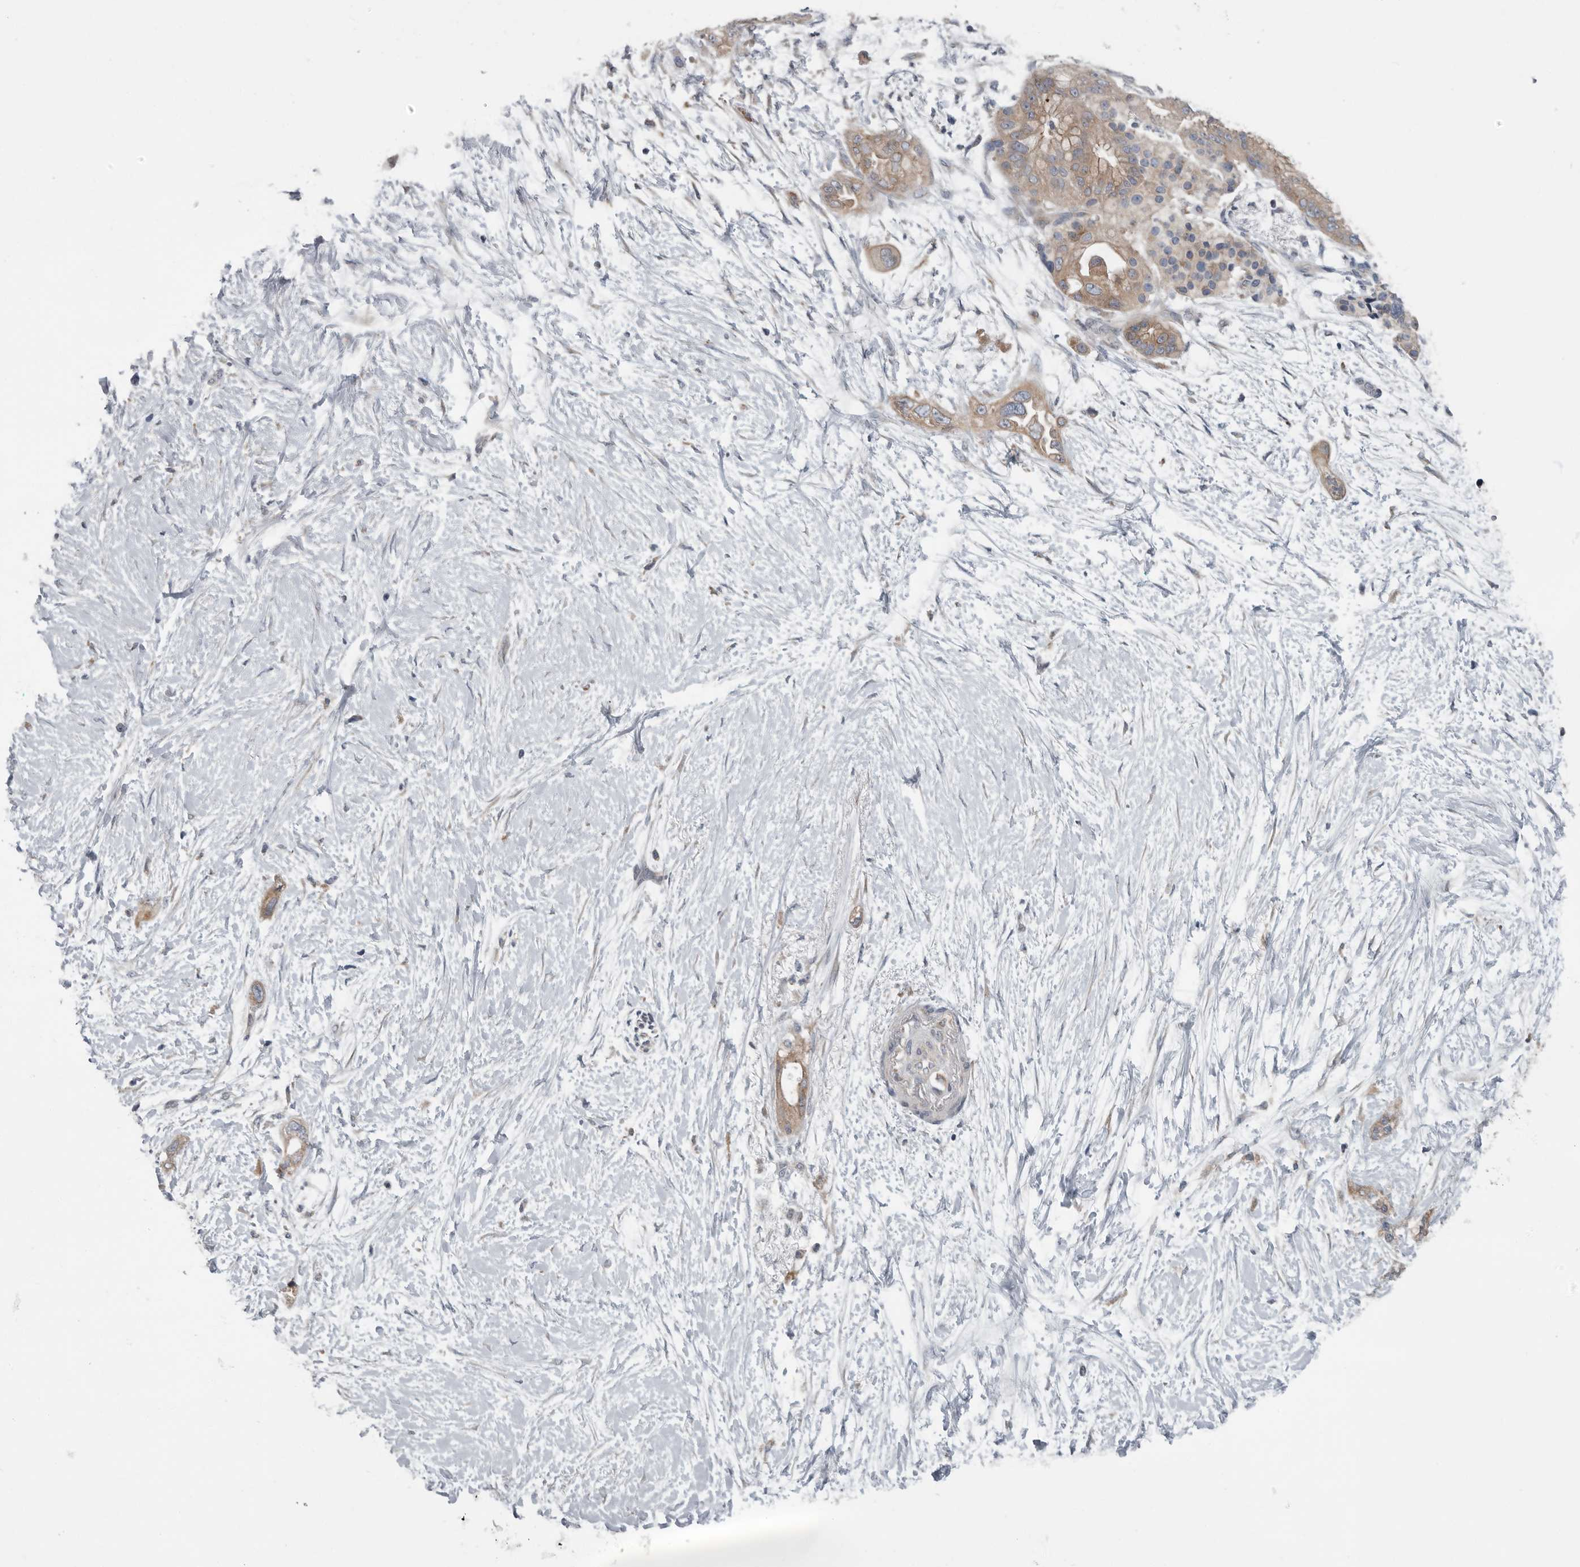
{"staining": {"intensity": "weak", "quantity": ">75%", "location": "cytoplasmic/membranous"}, "tissue": "pancreatic cancer", "cell_type": "Tumor cells", "image_type": "cancer", "snomed": [{"axis": "morphology", "description": "Adenocarcinoma, NOS"}, {"axis": "topography", "description": "Pancreas"}], "caption": "Tumor cells exhibit weak cytoplasmic/membranous staining in approximately >75% of cells in pancreatic cancer (adenocarcinoma).", "gene": "TMEM199", "patient": {"sex": "male", "age": 53}}